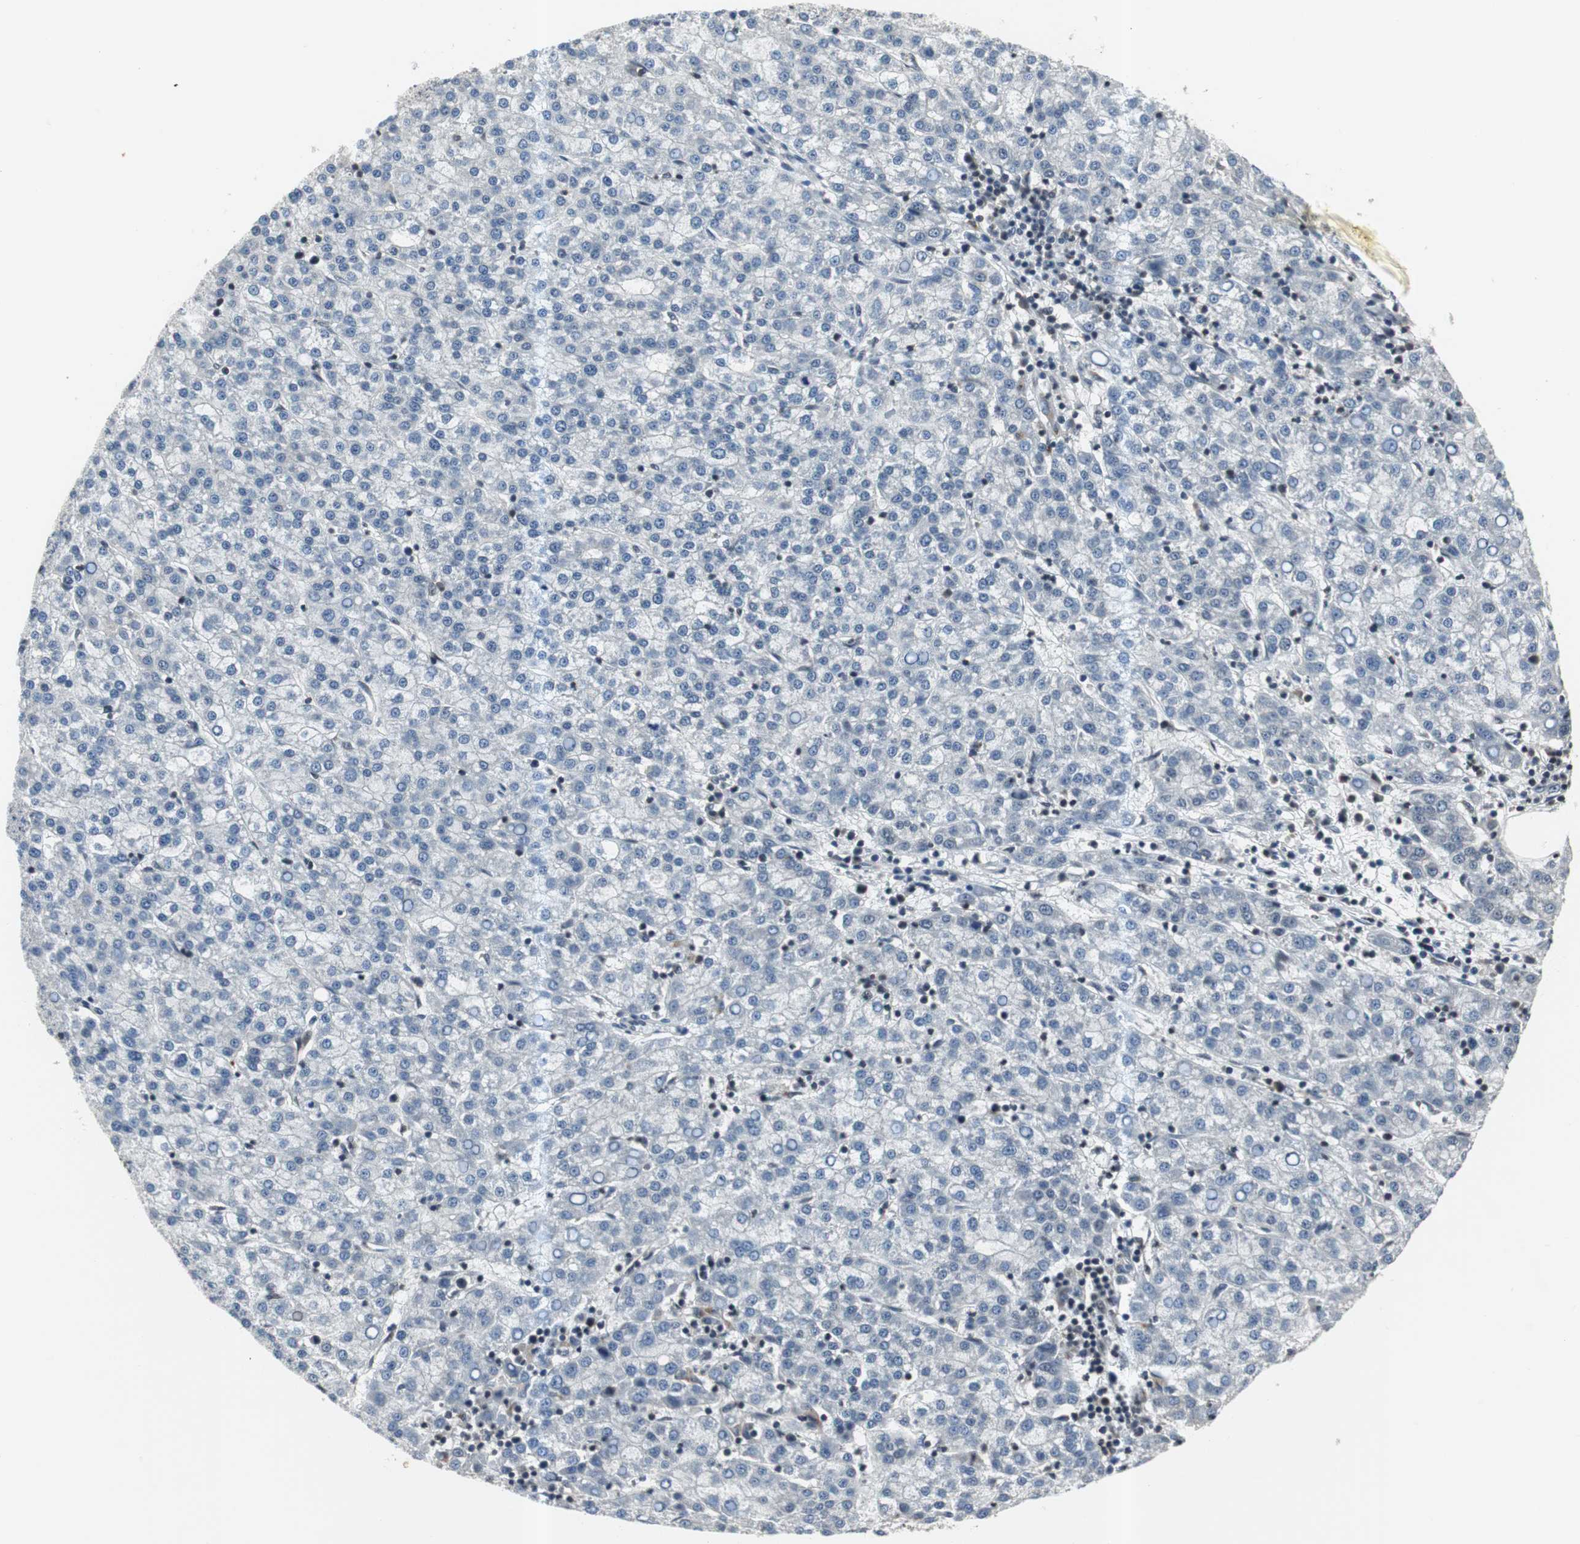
{"staining": {"intensity": "negative", "quantity": "none", "location": "none"}, "tissue": "liver cancer", "cell_type": "Tumor cells", "image_type": "cancer", "snomed": [{"axis": "morphology", "description": "Carcinoma, Hepatocellular, NOS"}, {"axis": "topography", "description": "Liver"}], "caption": "IHC of hepatocellular carcinoma (liver) displays no positivity in tumor cells. Brightfield microscopy of IHC stained with DAB (brown) and hematoxylin (blue), captured at high magnification.", "gene": "SMAD1", "patient": {"sex": "female", "age": 58}}